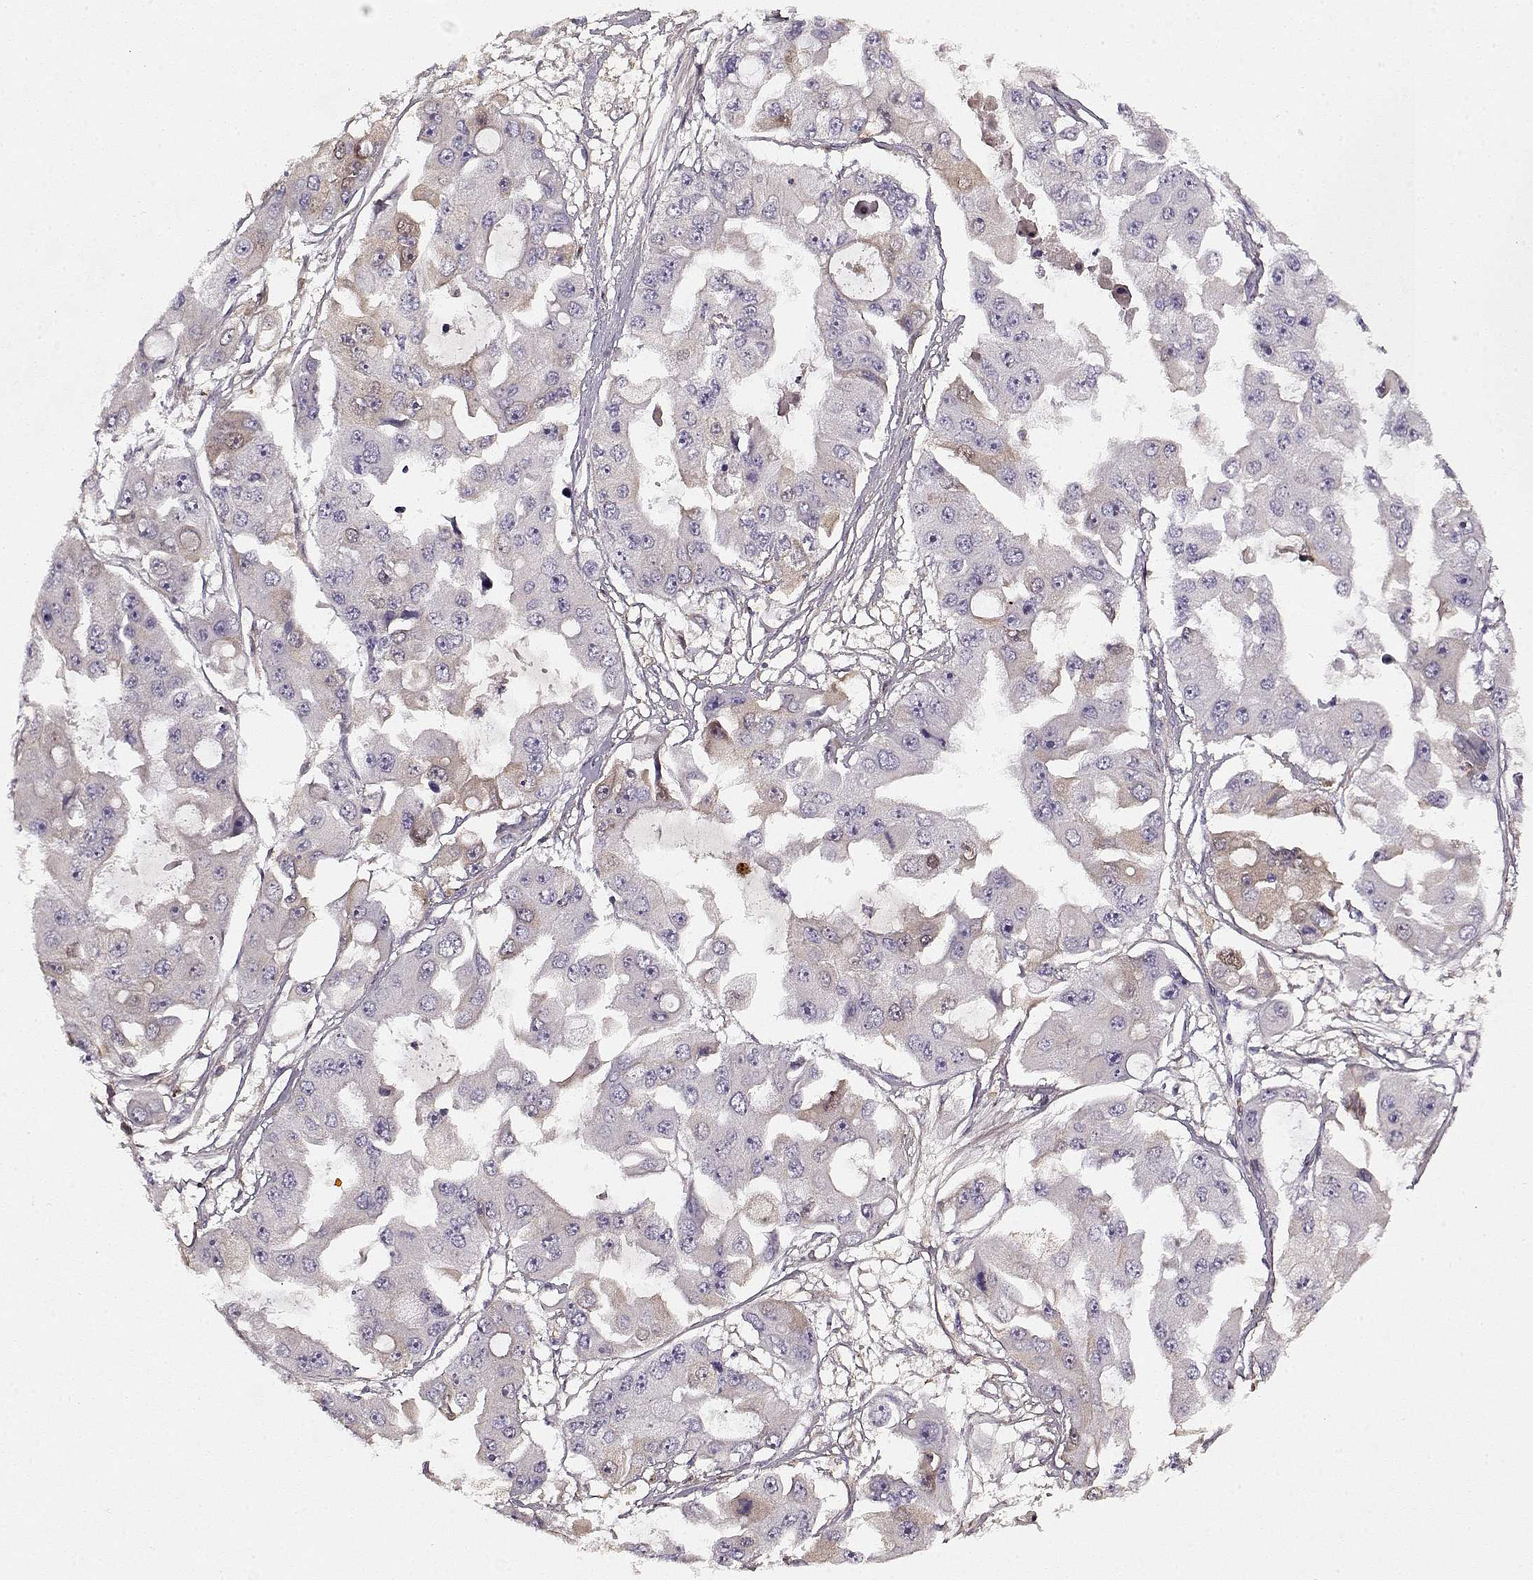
{"staining": {"intensity": "weak", "quantity": "<25%", "location": "cytoplasmic/membranous"}, "tissue": "ovarian cancer", "cell_type": "Tumor cells", "image_type": "cancer", "snomed": [{"axis": "morphology", "description": "Cystadenocarcinoma, serous, NOS"}, {"axis": "topography", "description": "Ovary"}], "caption": "IHC of serous cystadenocarcinoma (ovarian) shows no positivity in tumor cells.", "gene": "LUM", "patient": {"sex": "female", "age": 56}}